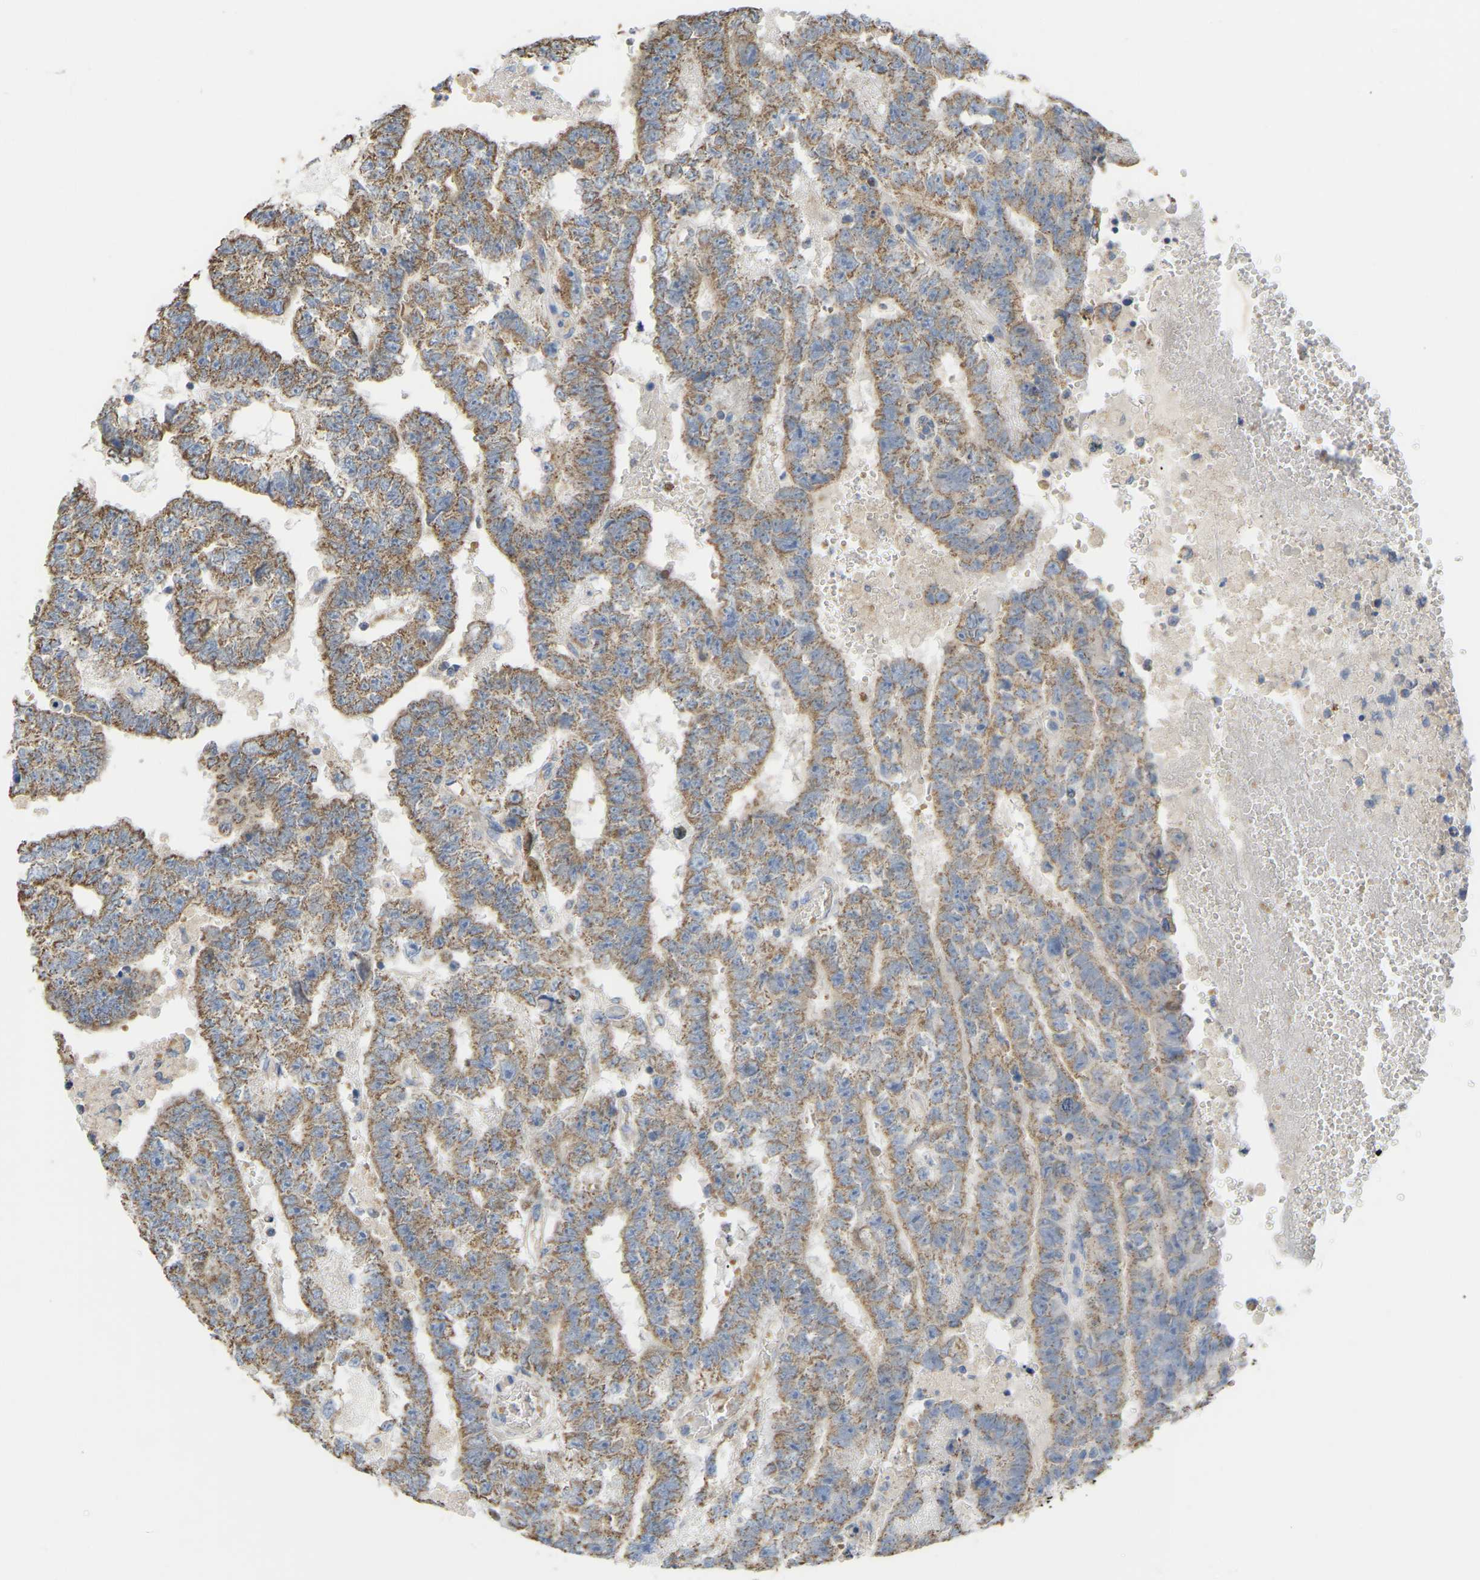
{"staining": {"intensity": "moderate", "quantity": ">75%", "location": "cytoplasmic/membranous"}, "tissue": "testis cancer", "cell_type": "Tumor cells", "image_type": "cancer", "snomed": [{"axis": "morphology", "description": "Carcinoma, Embryonal, NOS"}, {"axis": "topography", "description": "Testis"}], "caption": "IHC of human testis cancer (embryonal carcinoma) shows medium levels of moderate cytoplasmic/membranous positivity in approximately >75% of tumor cells.", "gene": "SERPINB5", "patient": {"sex": "male", "age": 25}}